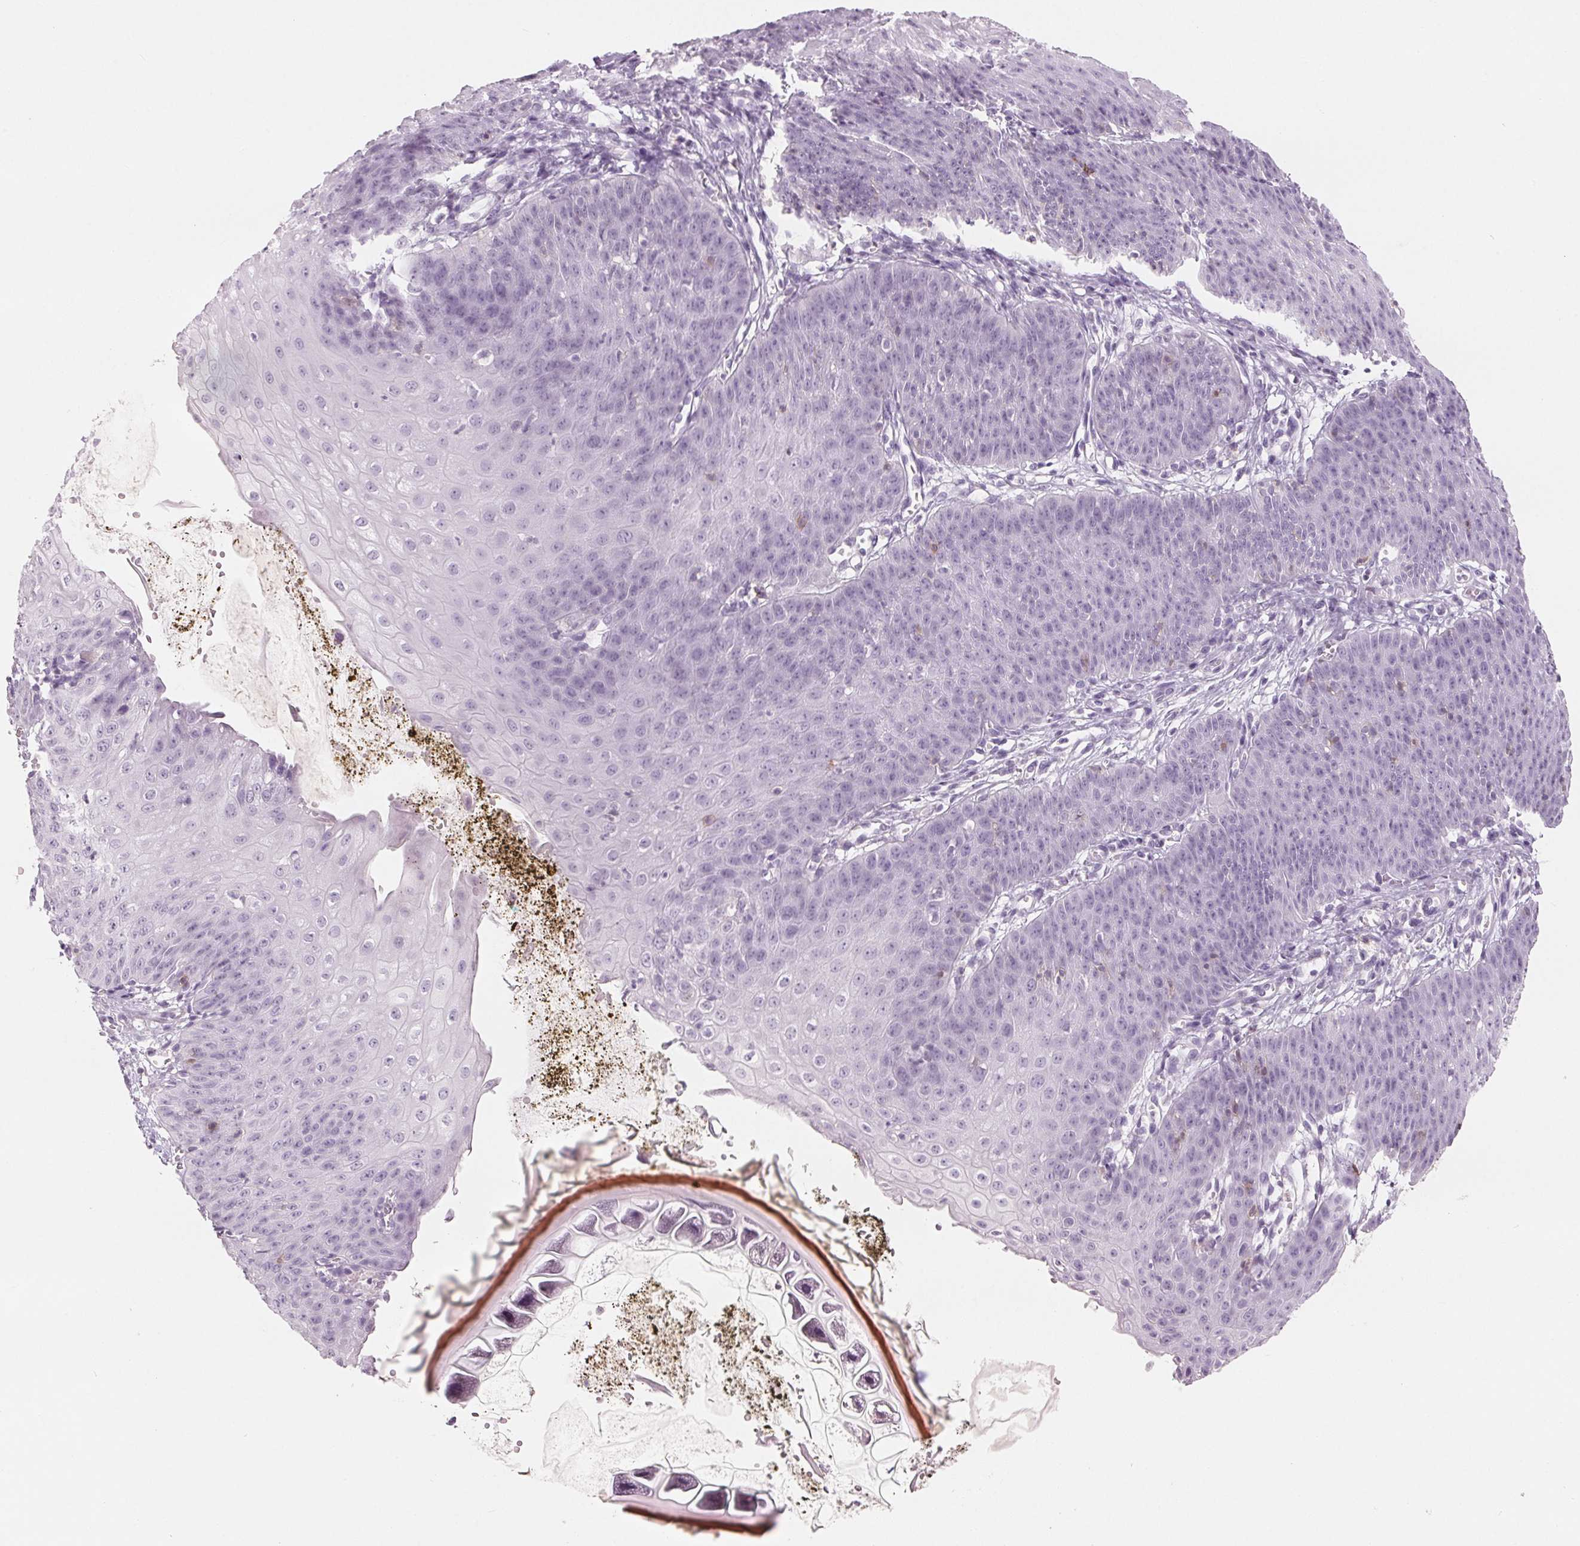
{"staining": {"intensity": "weak", "quantity": "<25%", "location": "cytoplasmic/membranous,nuclear"}, "tissue": "esophagus", "cell_type": "Squamous epithelial cells", "image_type": "normal", "snomed": [{"axis": "morphology", "description": "Normal tissue, NOS"}, {"axis": "topography", "description": "Esophagus"}], "caption": "Immunohistochemical staining of unremarkable human esophagus exhibits no significant staining in squamous epithelial cells. (Stains: DAB (3,3'-diaminobenzidine) immunohistochemistry with hematoxylin counter stain, Microscopy: brightfield microscopy at high magnification).", "gene": "CD69", "patient": {"sex": "male", "age": 71}}